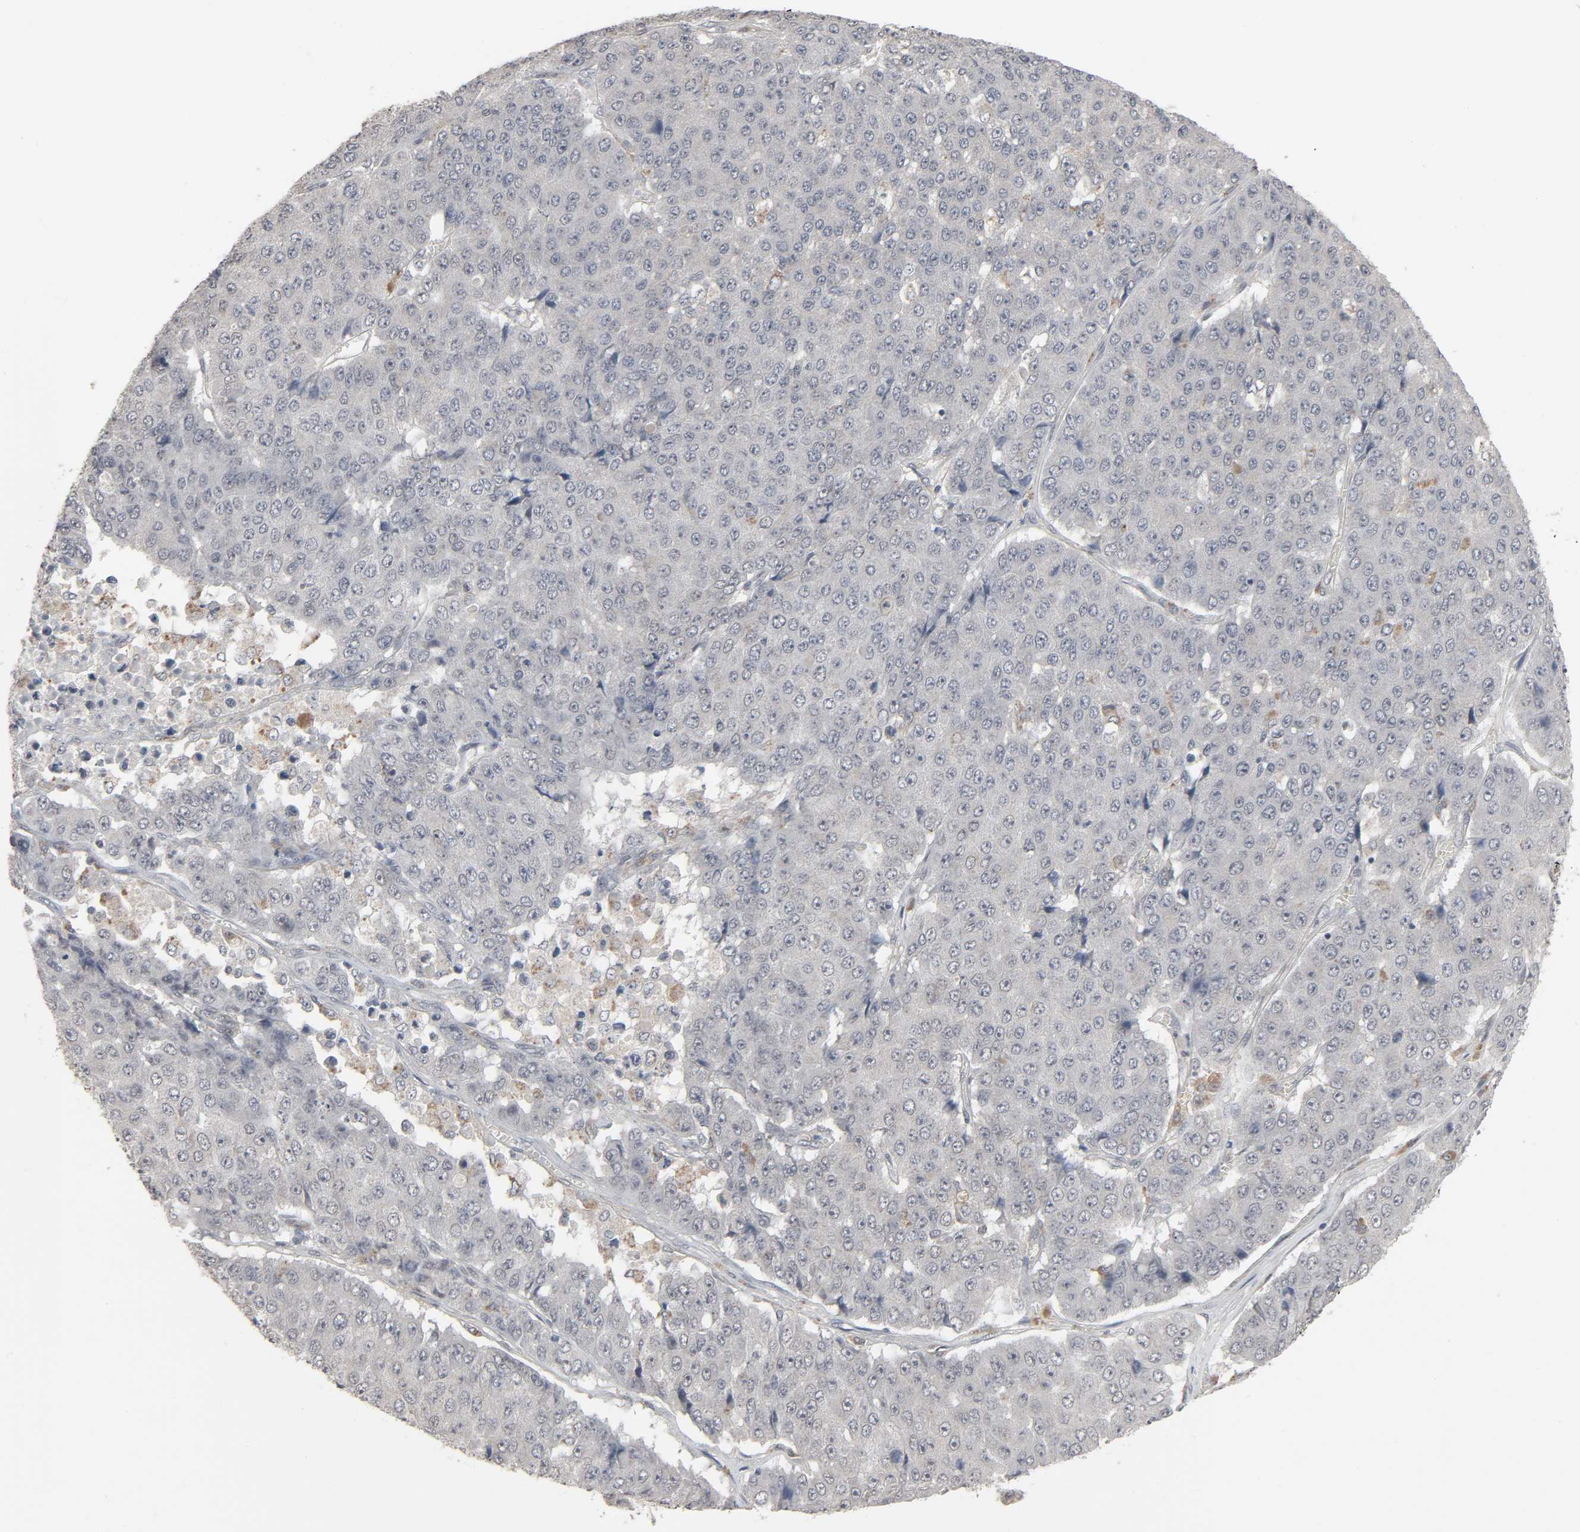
{"staining": {"intensity": "negative", "quantity": "none", "location": "none"}, "tissue": "pancreatic cancer", "cell_type": "Tumor cells", "image_type": "cancer", "snomed": [{"axis": "morphology", "description": "Adenocarcinoma, NOS"}, {"axis": "topography", "description": "Pancreas"}], "caption": "Tumor cells show no significant protein positivity in pancreatic cancer.", "gene": "ZNF222", "patient": {"sex": "male", "age": 50}}